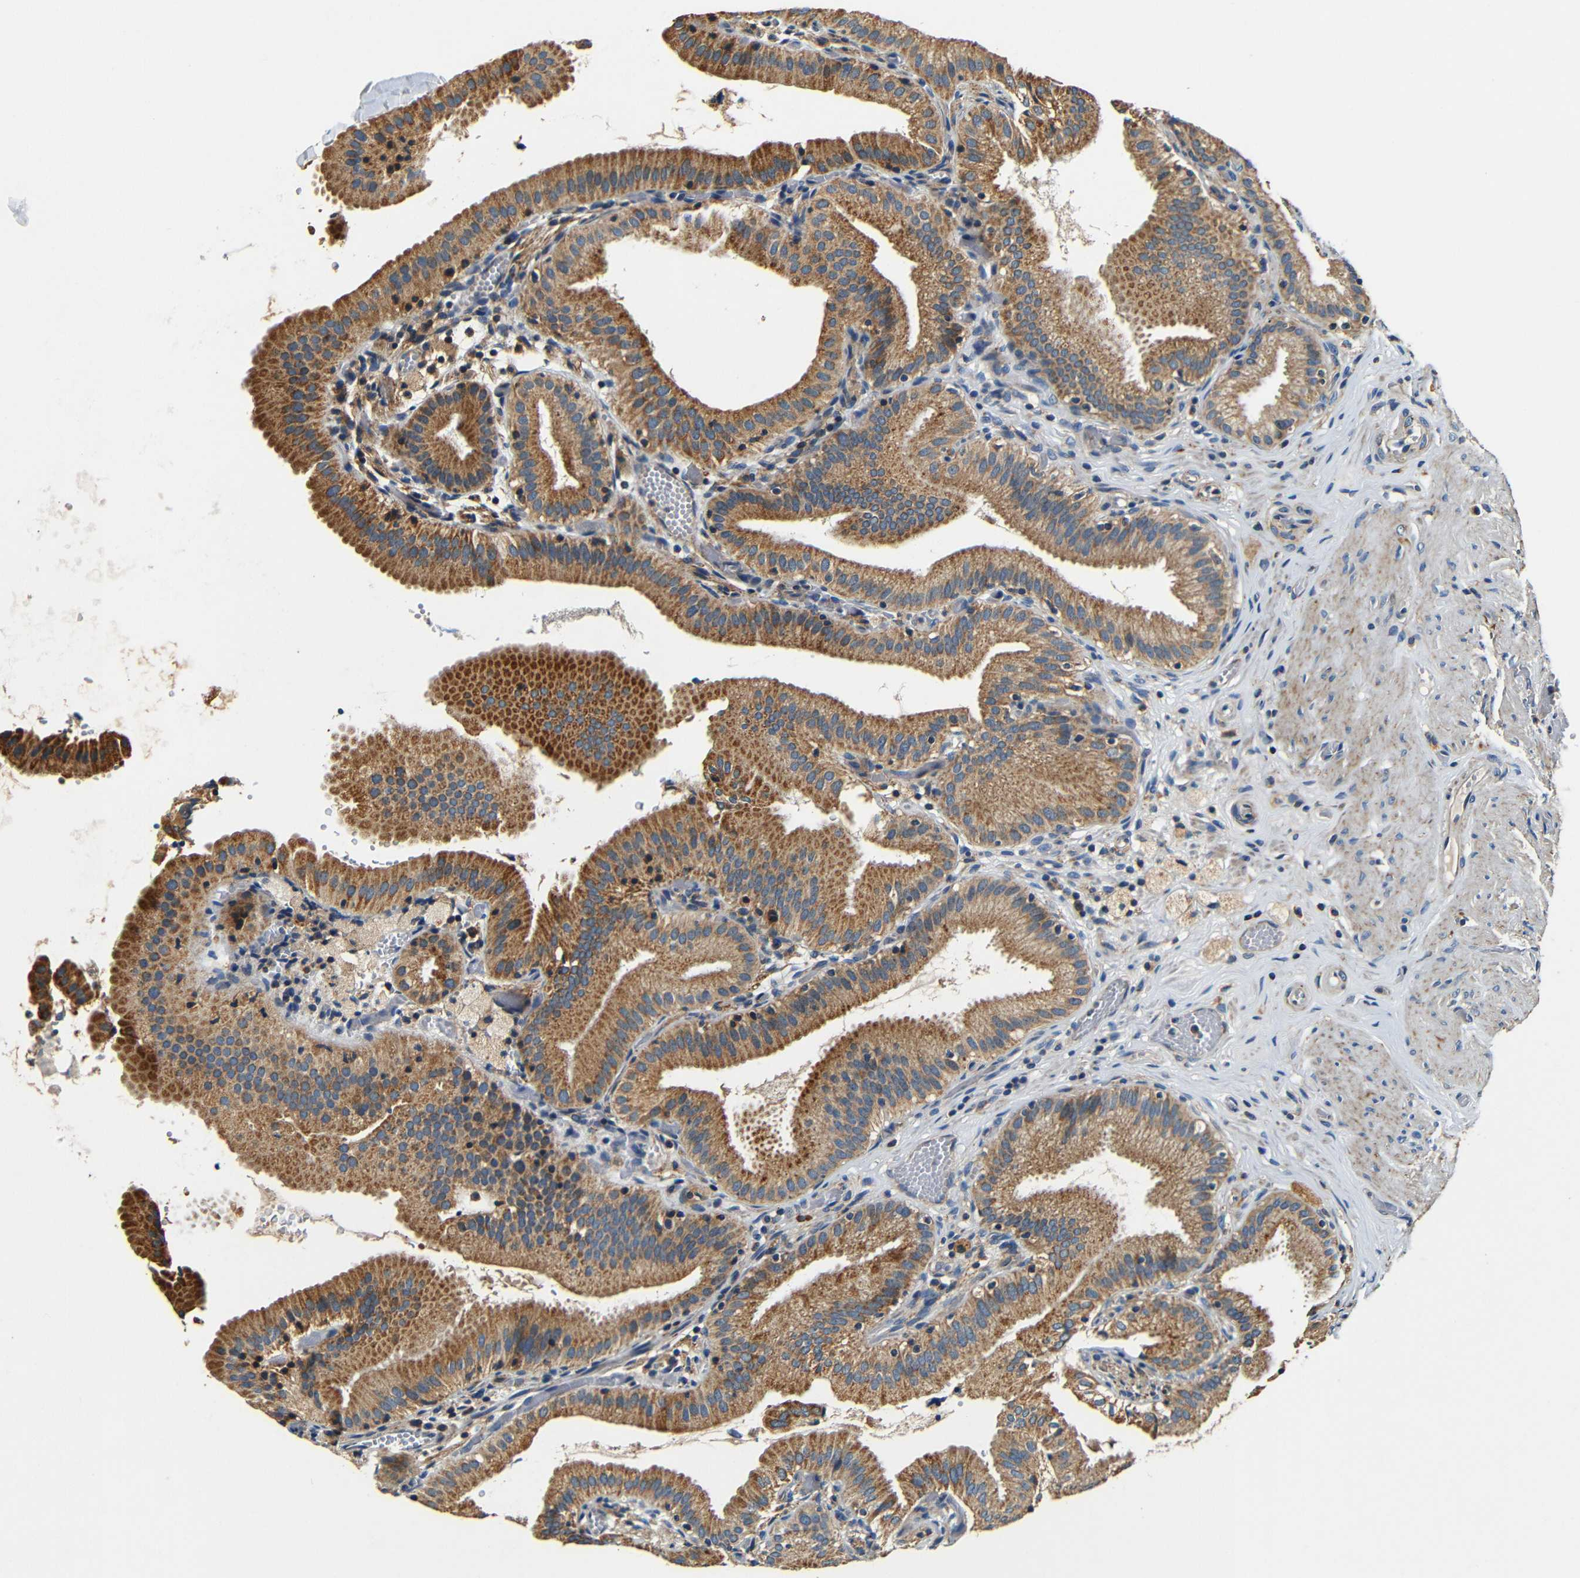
{"staining": {"intensity": "moderate", "quantity": ">75%", "location": "cytoplasmic/membranous"}, "tissue": "gallbladder", "cell_type": "Glandular cells", "image_type": "normal", "snomed": [{"axis": "morphology", "description": "Normal tissue, NOS"}, {"axis": "topography", "description": "Gallbladder"}], "caption": "Protein analysis of benign gallbladder reveals moderate cytoplasmic/membranous expression in about >75% of glandular cells.", "gene": "MTX1", "patient": {"sex": "male", "age": 54}}